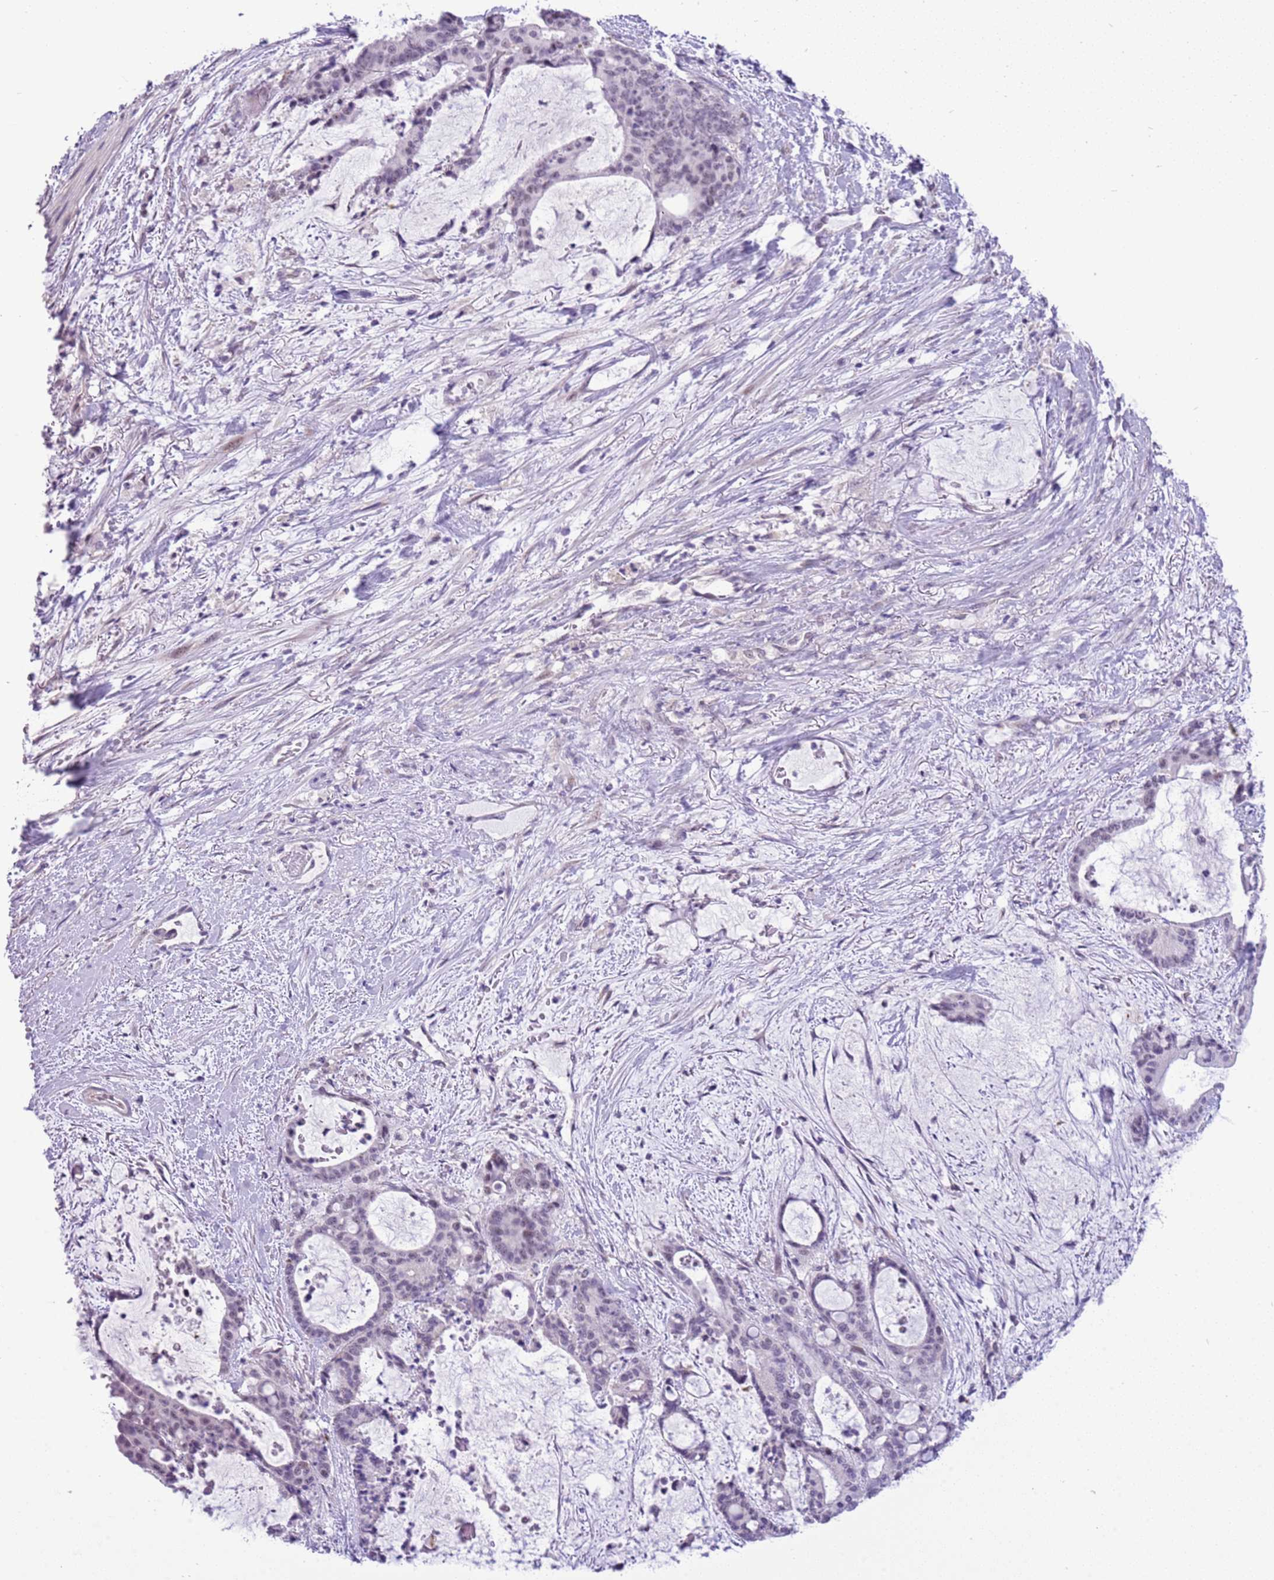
{"staining": {"intensity": "negative", "quantity": "none", "location": "none"}, "tissue": "liver cancer", "cell_type": "Tumor cells", "image_type": "cancer", "snomed": [{"axis": "morphology", "description": "Normal tissue, NOS"}, {"axis": "morphology", "description": "Cholangiocarcinoma"}, {"axis": "topography", "description": "Liver"}, {"axis": "topography", "description": "Peripheral nerve tissue"}], "caption": "Human liver cancer (cholangiocarcinoma) stained for a protein using immunohistochemistry displays no expression in tumor cells.", "gene": "FAM120C", "patient": {"sex": "female", "age": 73}}